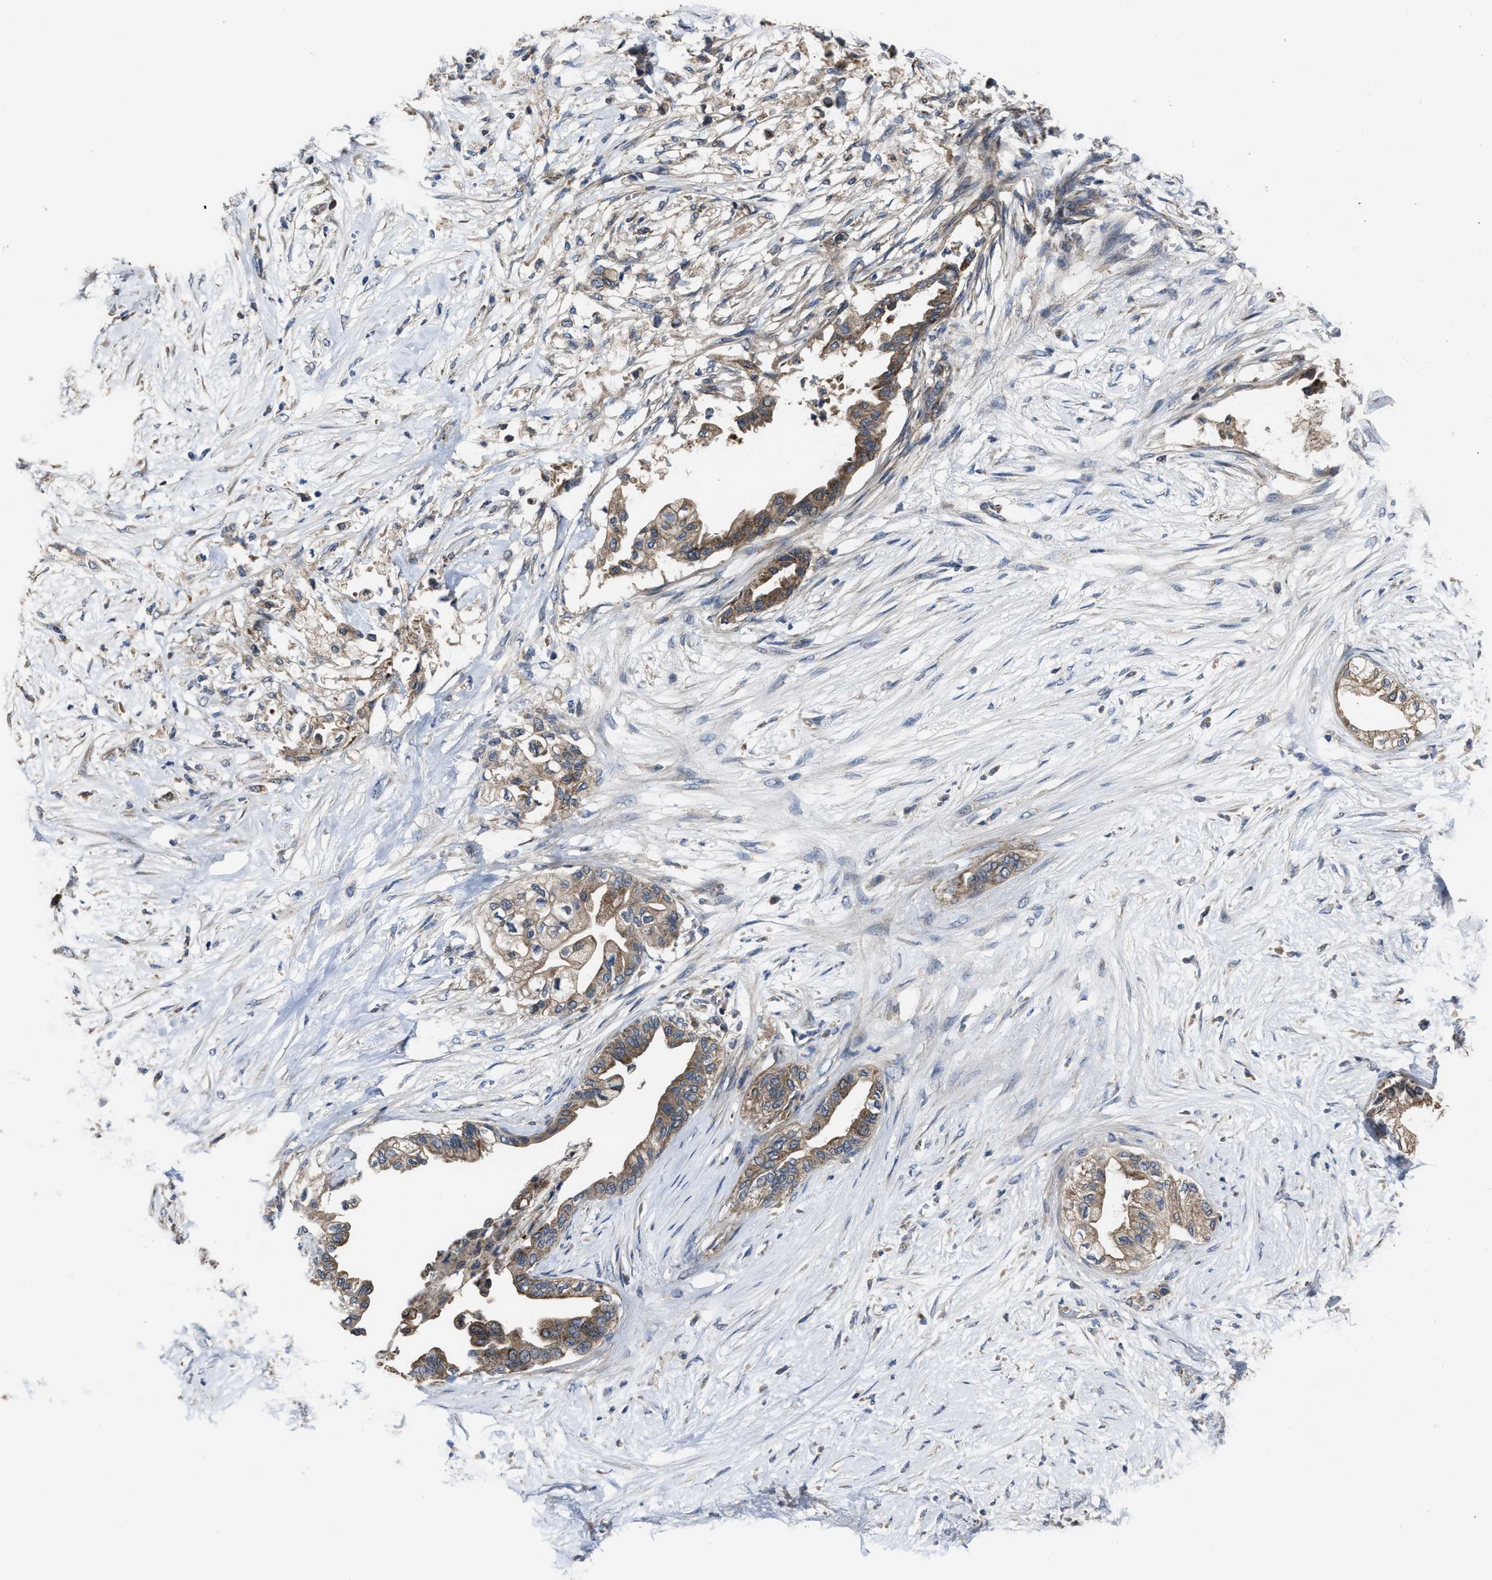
{"staining": {"intensity": "moderate", "quantity": ">75%", "location": "cytoplasmic/membranous"}, "tissue": "pancreatic cancer", "cell_type": "Tumor cells", "image_type": "cancer", "snomed": [{"axis": "morphology", "description": "Normal tissue, NOS"}, {"axis": "morphology", "description": "Adenocarcinoma, NOS"}, {"axis": "topography", "description": "Pancreas"}, {"axis": "topography", "description": "Duodenum"}], "caption": "Moderate cytoplasmic/membranous positivity is identified in about >75% of tumor cells in pancreatic adenocarcinoma. (Brightfield microscopy of DAB IHC at high magnification).", "gene": "PASK", "patient": {"sex": "female", "age": 60}}